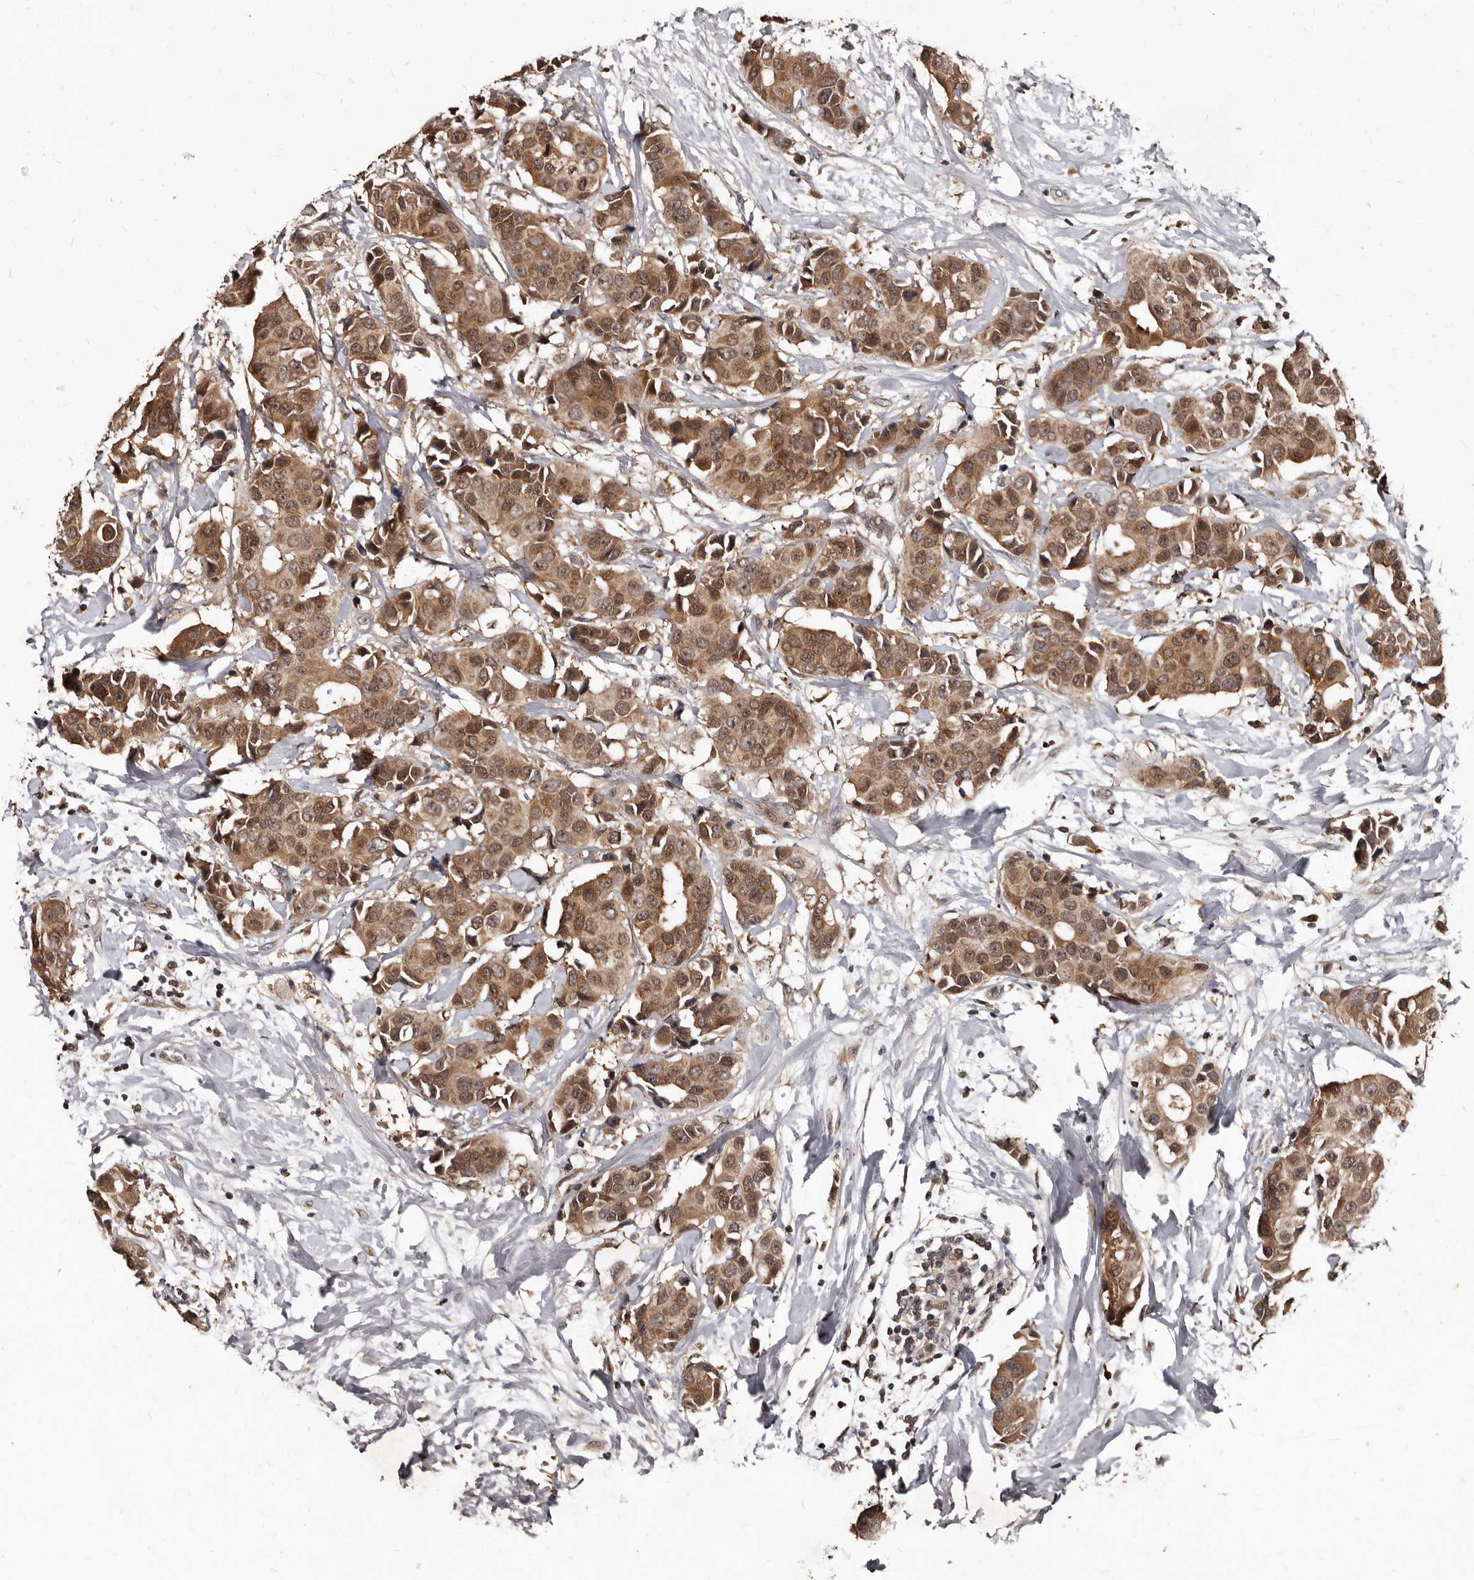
{"staining": {"intensity": "moderate", "quantity": ">75%", "location": "cytoplasmic/membranous"}, "tissue": "breast cancer", "cell_type": "Tumor cells", "image_type": "cancer", "snomed": [{"axis": "morphology", "description": "Normal tissue, NOS"}, {"axis": "morphology", "description": "Duct carcinoma"}, {"axis": "topography", "description": "Breast"}], "caption": "Protein expression by IHC shows moderate cytoplasmic/membranous staining in about >75% of tumor cells in breast cancer (intraductal carcinoma). (brown staining indicates protein expression, while blue staining denotes nuclei).", "gene": "PMVK", "patient": {"sex": "female", "age": 39}}